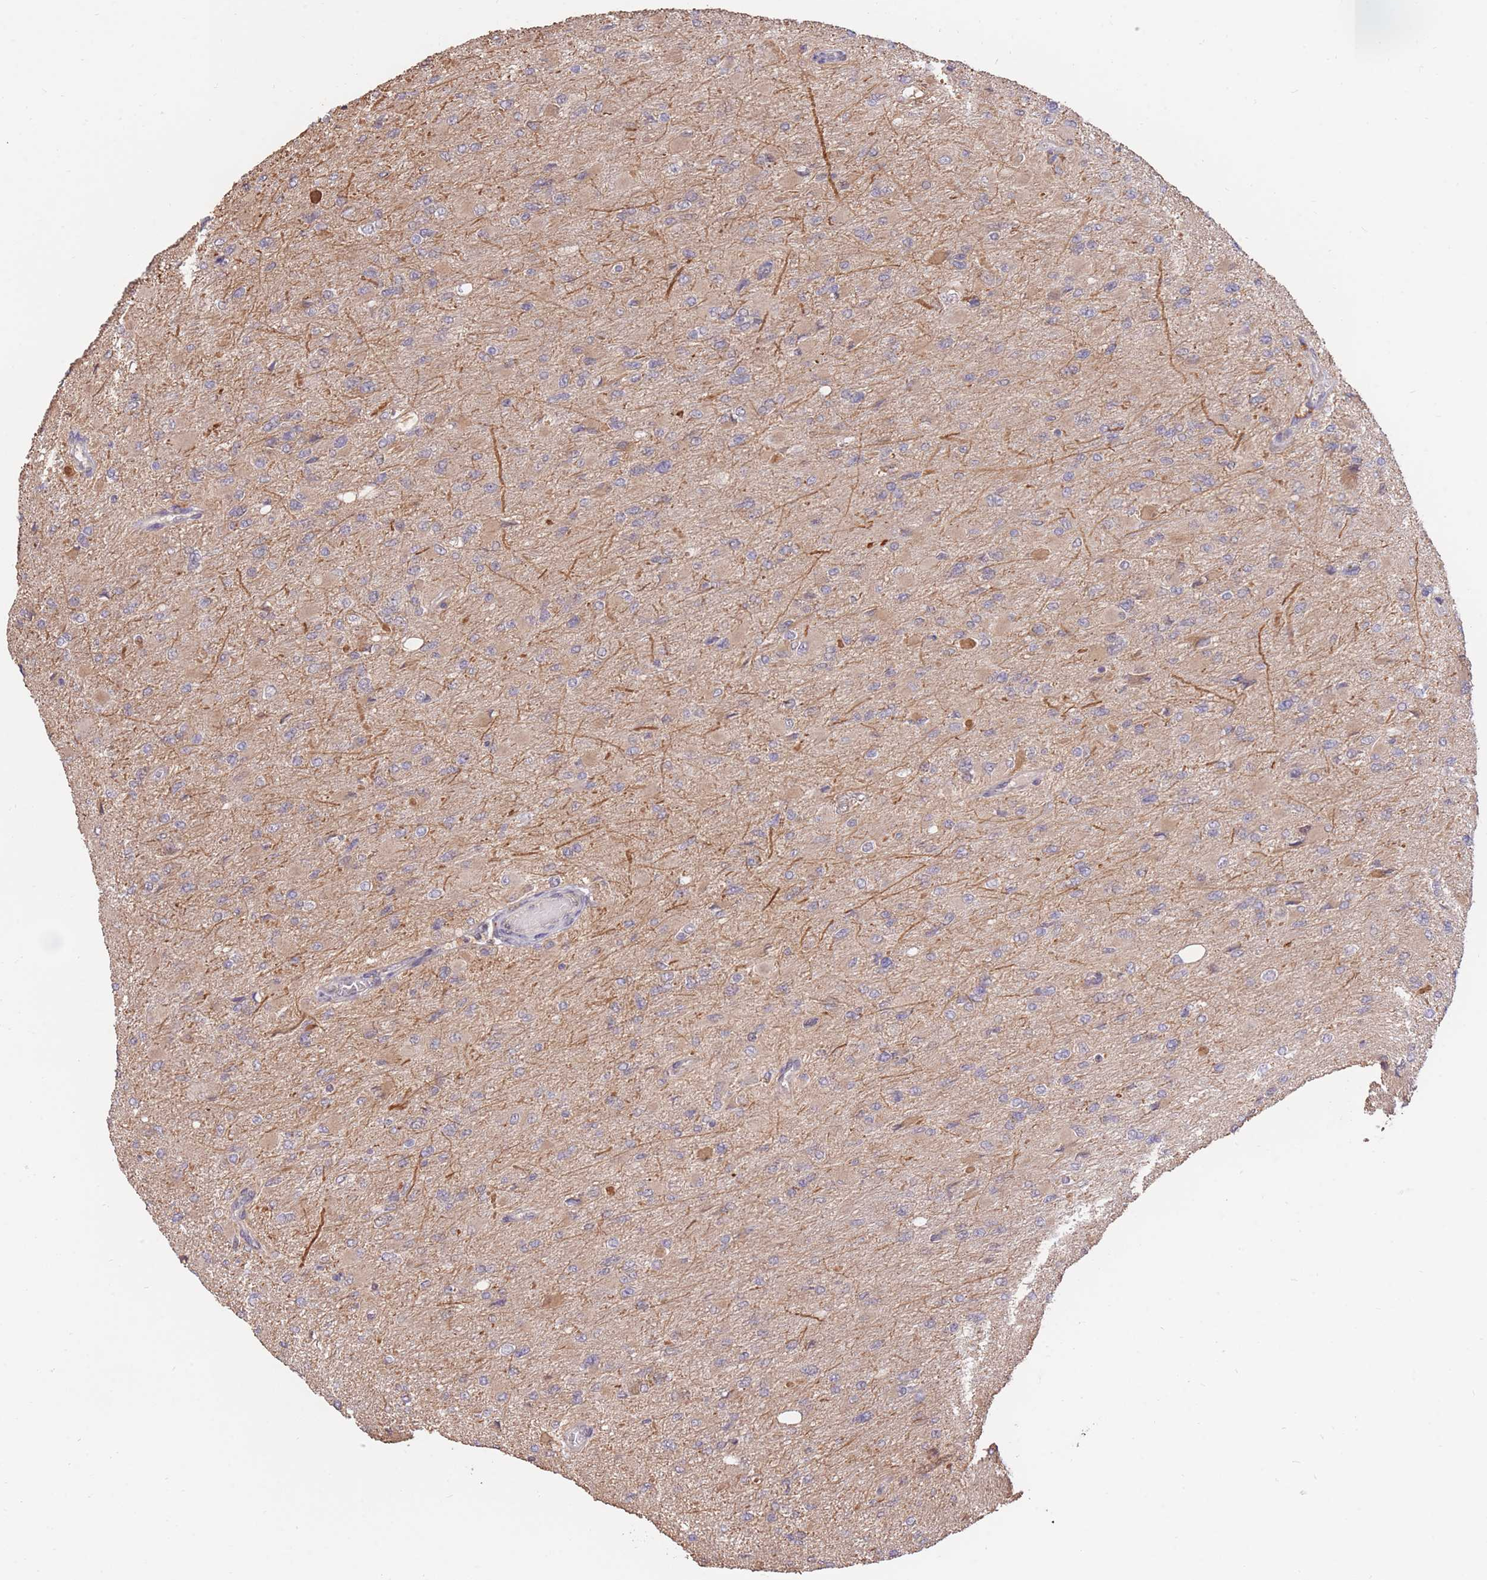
{"staining": {"intensity": "negative", "quantity": "none", "location": "none"}, "tissue": "glioma", "cell_type": "Tumor cells", "image_type": "cancer", "snomed": [{"axis": "morphology", "description": "Glioma, malignant, High grade"}, {"axis": "topography", "description": "Cerebral cortex"}], "caption": "Photomicrograph shows no significant protein staining in tumor cells of malignant glioma (high-grade).", "gene": "RGS14", "patient": {"sex": "female", "age": 36}}